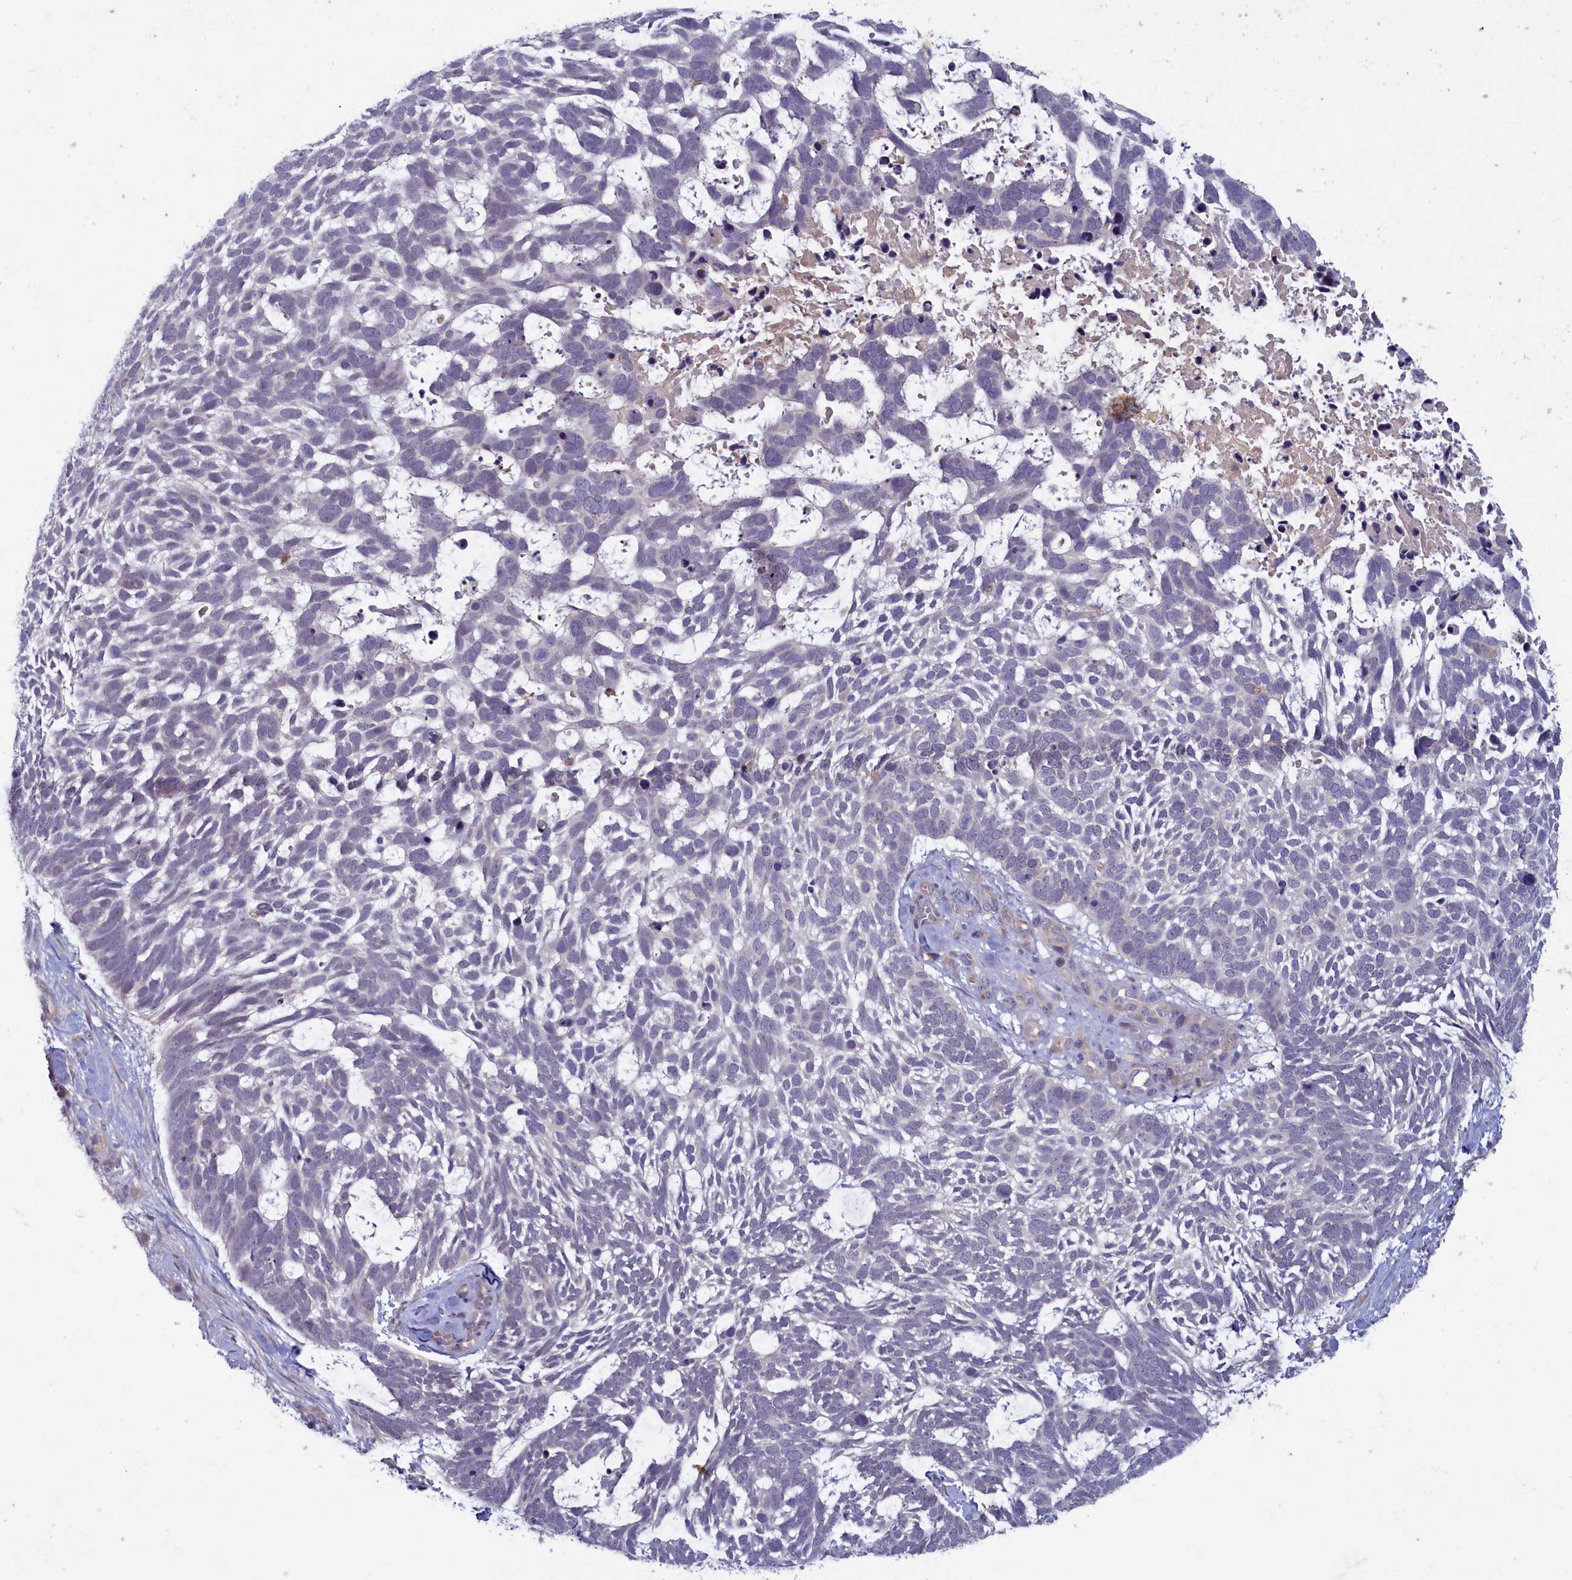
{"staining": {"intensity": "negative", "quantity": "none", "location": "none"}, "tissue": "skin cancer", "cell_type": "Tumor cells", "image_type": "cancer", "snomed": [{"axis": "morphology", "description": "Basal cell carcinoma"}, {"axis": "topography", "description": "Skin"}], "caption": "IHC image of neoplastic tissue: human skin cancer stained with DAB (3,3'-diaminobenzidine) demonstrates no significant protein expression in tumor cells.", "gene": "PLEKHG6", "patient": {"sex": "male", "age": 88}}